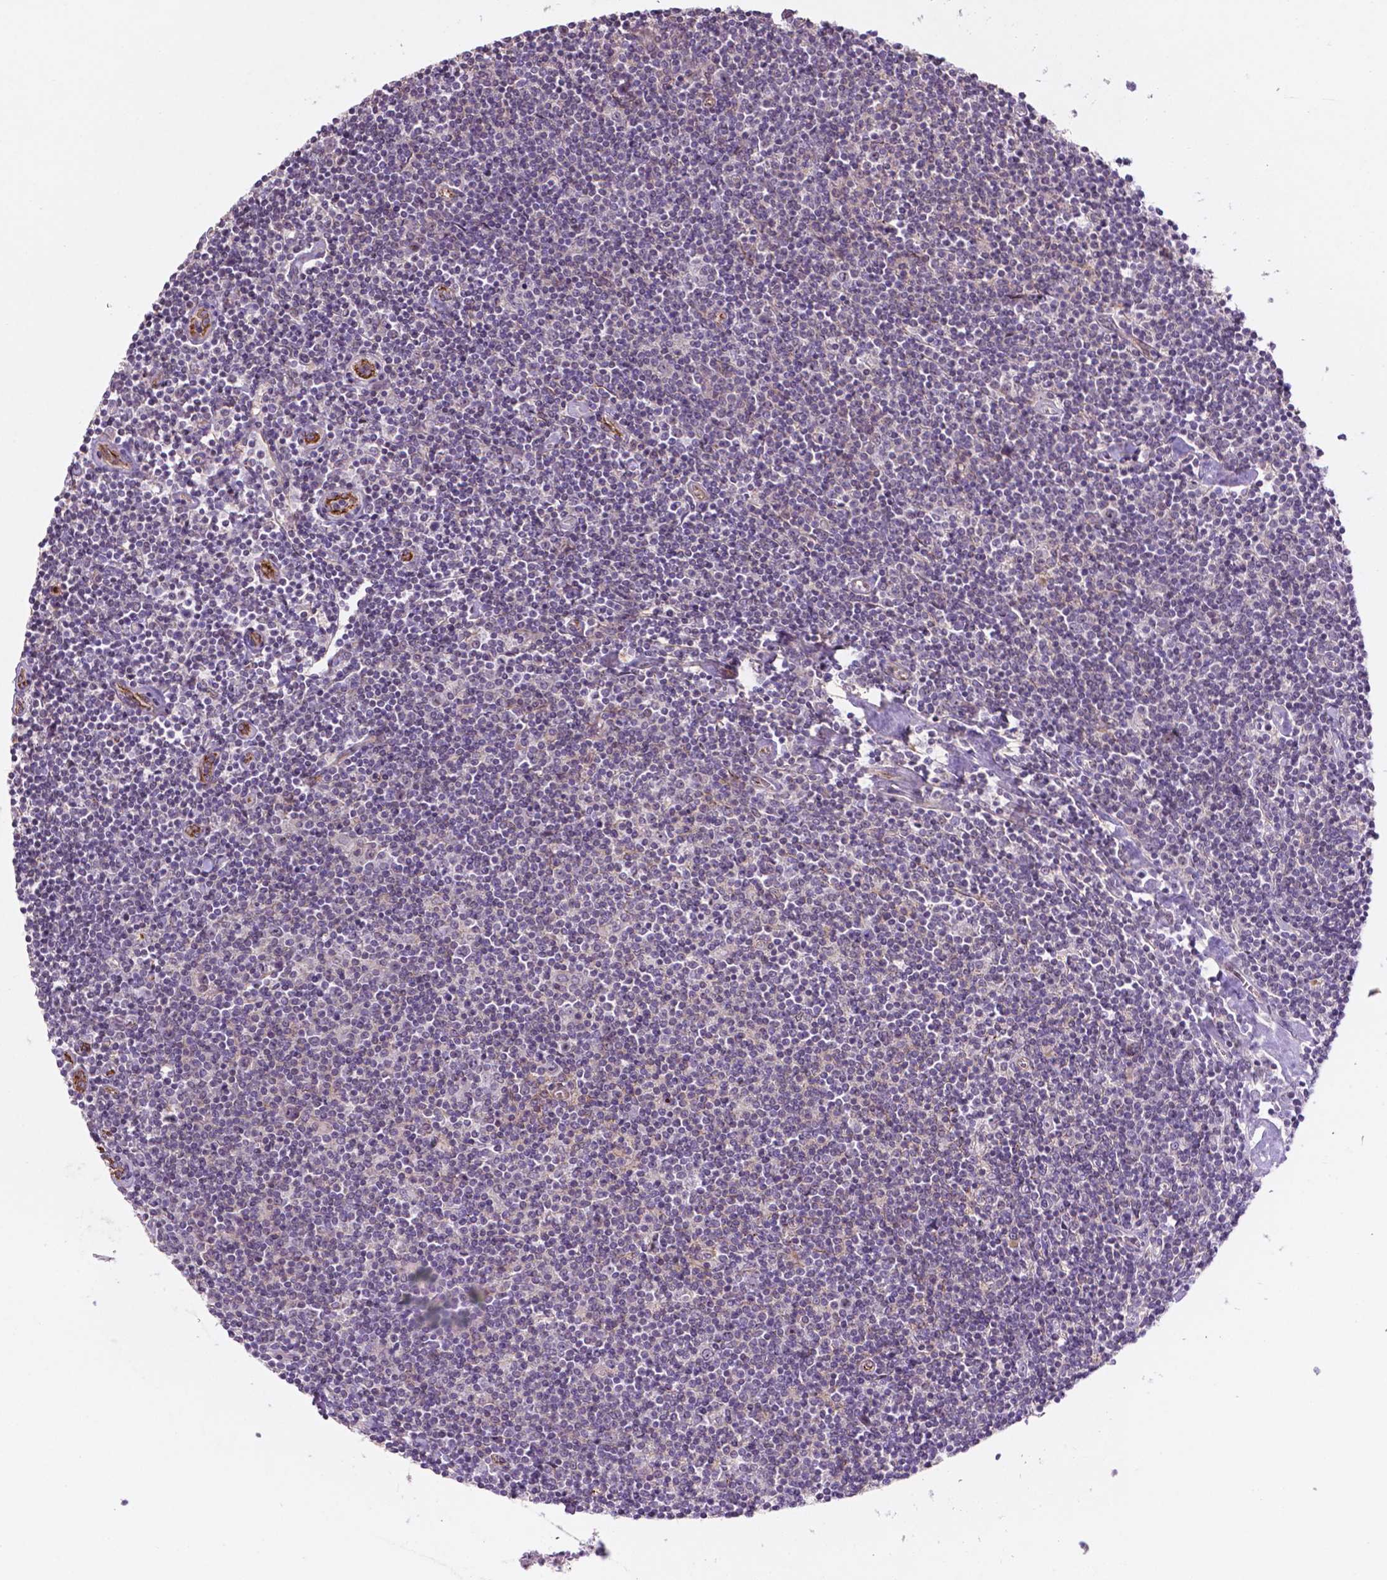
{"staining": {"intensity": "negative", "quantity": "none", "location": "none"}, "tissue": "lymphoma", "cell_type": "Tumor cells", "image_type": "cancer", "snomed": [{"axis": "morphology", "description": "Hodgkin's disease, NOS"}, {"axis": "topography", "description": "Lymph node"}], "caption": "A photomicrograph of human lymphoma is negative for staining in tumor cells.", "gene": "ARL5C", "patient": {"sex": "male", "age": 40}}